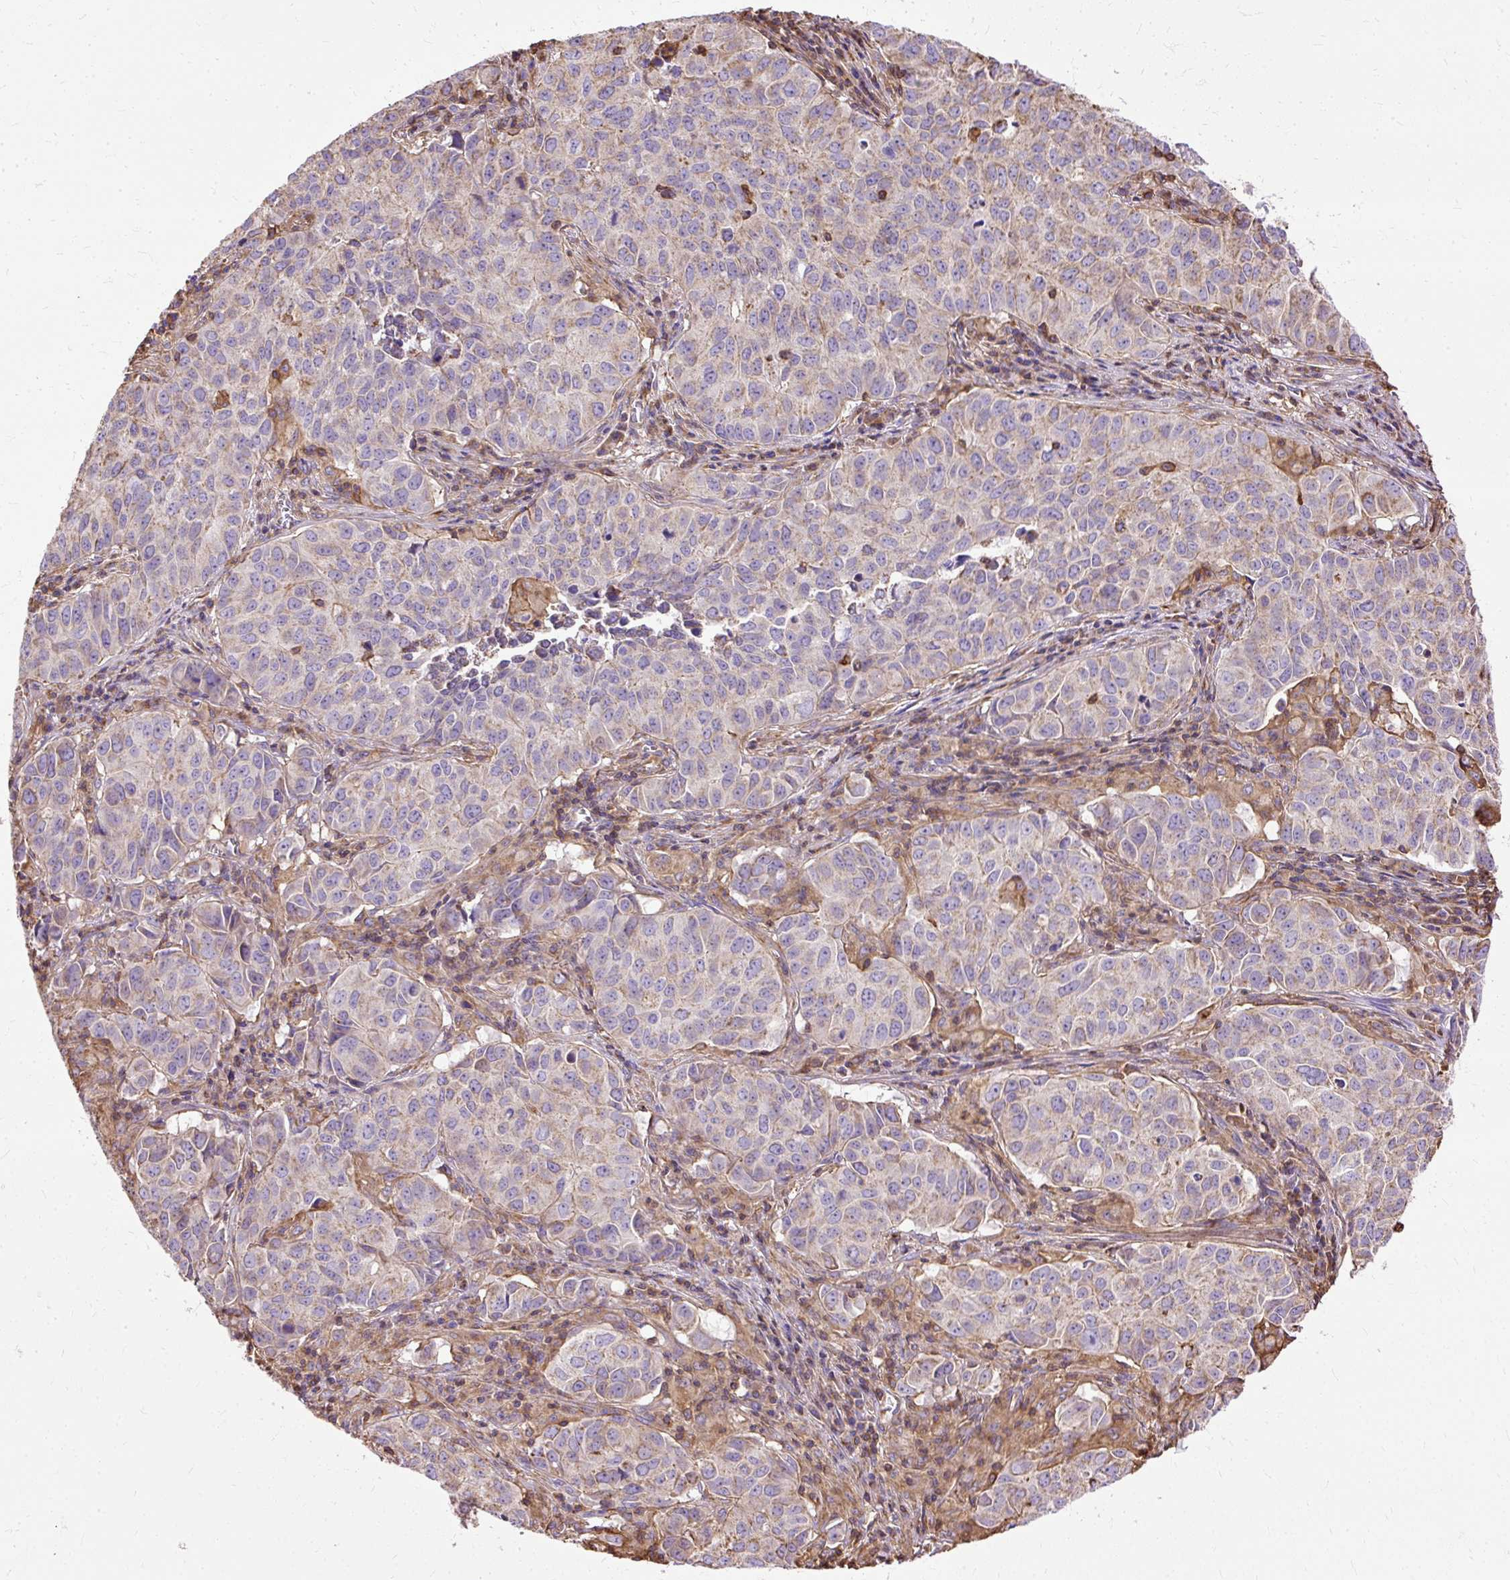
{"staining": {"intensity": "negative", "quantity": "none", "location": "none"}, "tissue": "lung cancer", "cell_type": "Tumor cells", "image_type": "cancer", "snomed": [{"axis": "morphology", "description": "Adenocarcinoma, NOS"}, {"axis": "topography", "description": "Lung"}], "caption": "This is an IHC image of human lung cancer (adenocarcinoma). There is no staining in tumor cells.", "gene": "KLHL11", "patient": {"sex": "female", "age": 50}}